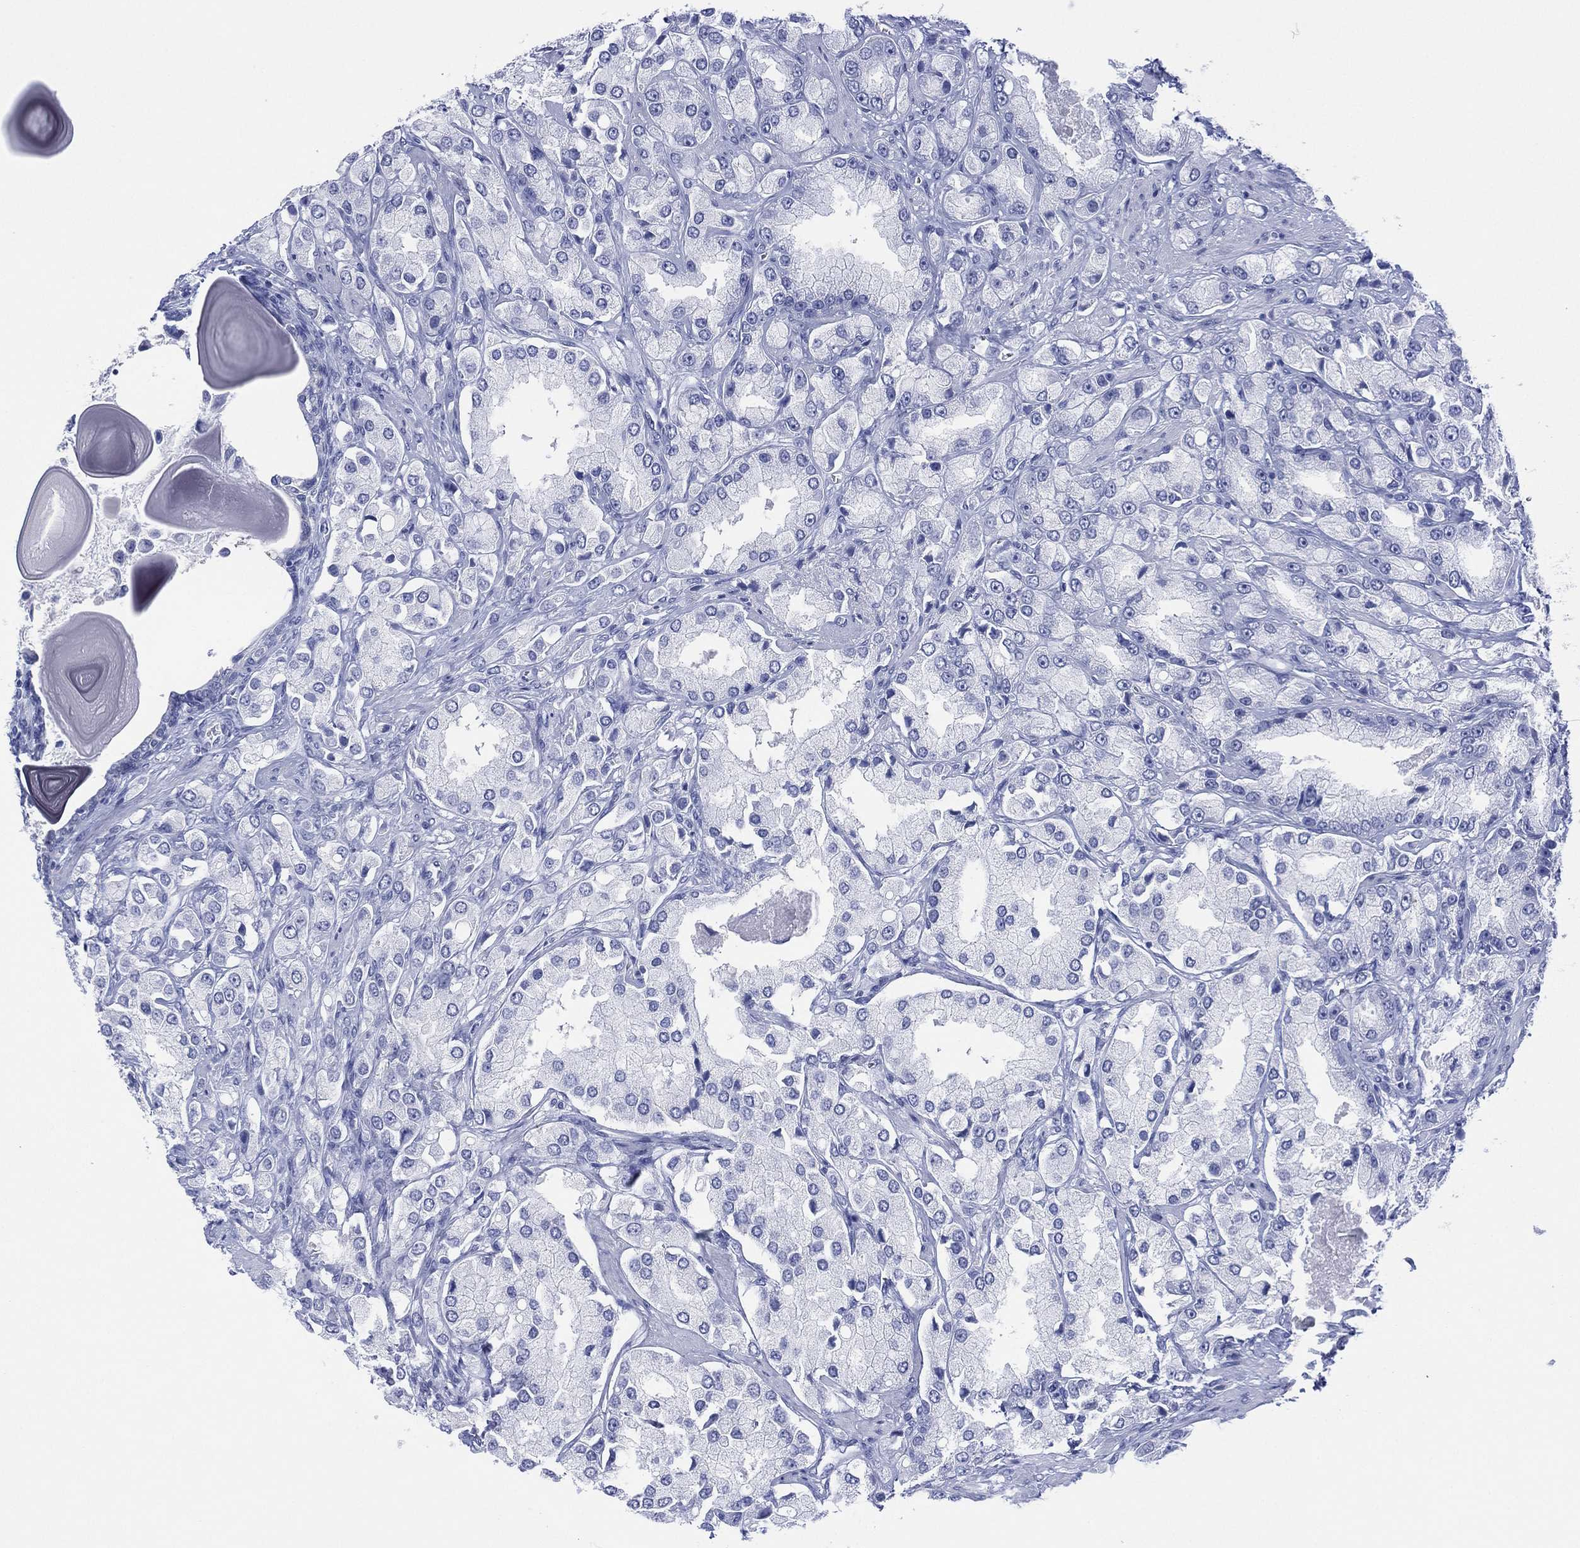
{"staining": {"intensity": "negative", "quantity": "none", "location": "none"}, "tissue": "prostate cancer", "cell_type": "Tumor cells", "image_type": "cancer", "snomed": [{"axis": "morphology", "description": "Adenocarcinoma, NOS"}, {"axis": "topography", "description": "Prostate and seminal vesicle, NOS"}, {"axis": "topography", "description": "Prostate"}], "caption": "Immunohistochemical staining of human adenocarcinoma (prostate) exhibits no significant expression in tumor cells.", "gene": "DSG1", "patient": {"sex": "male", "age": 64}}